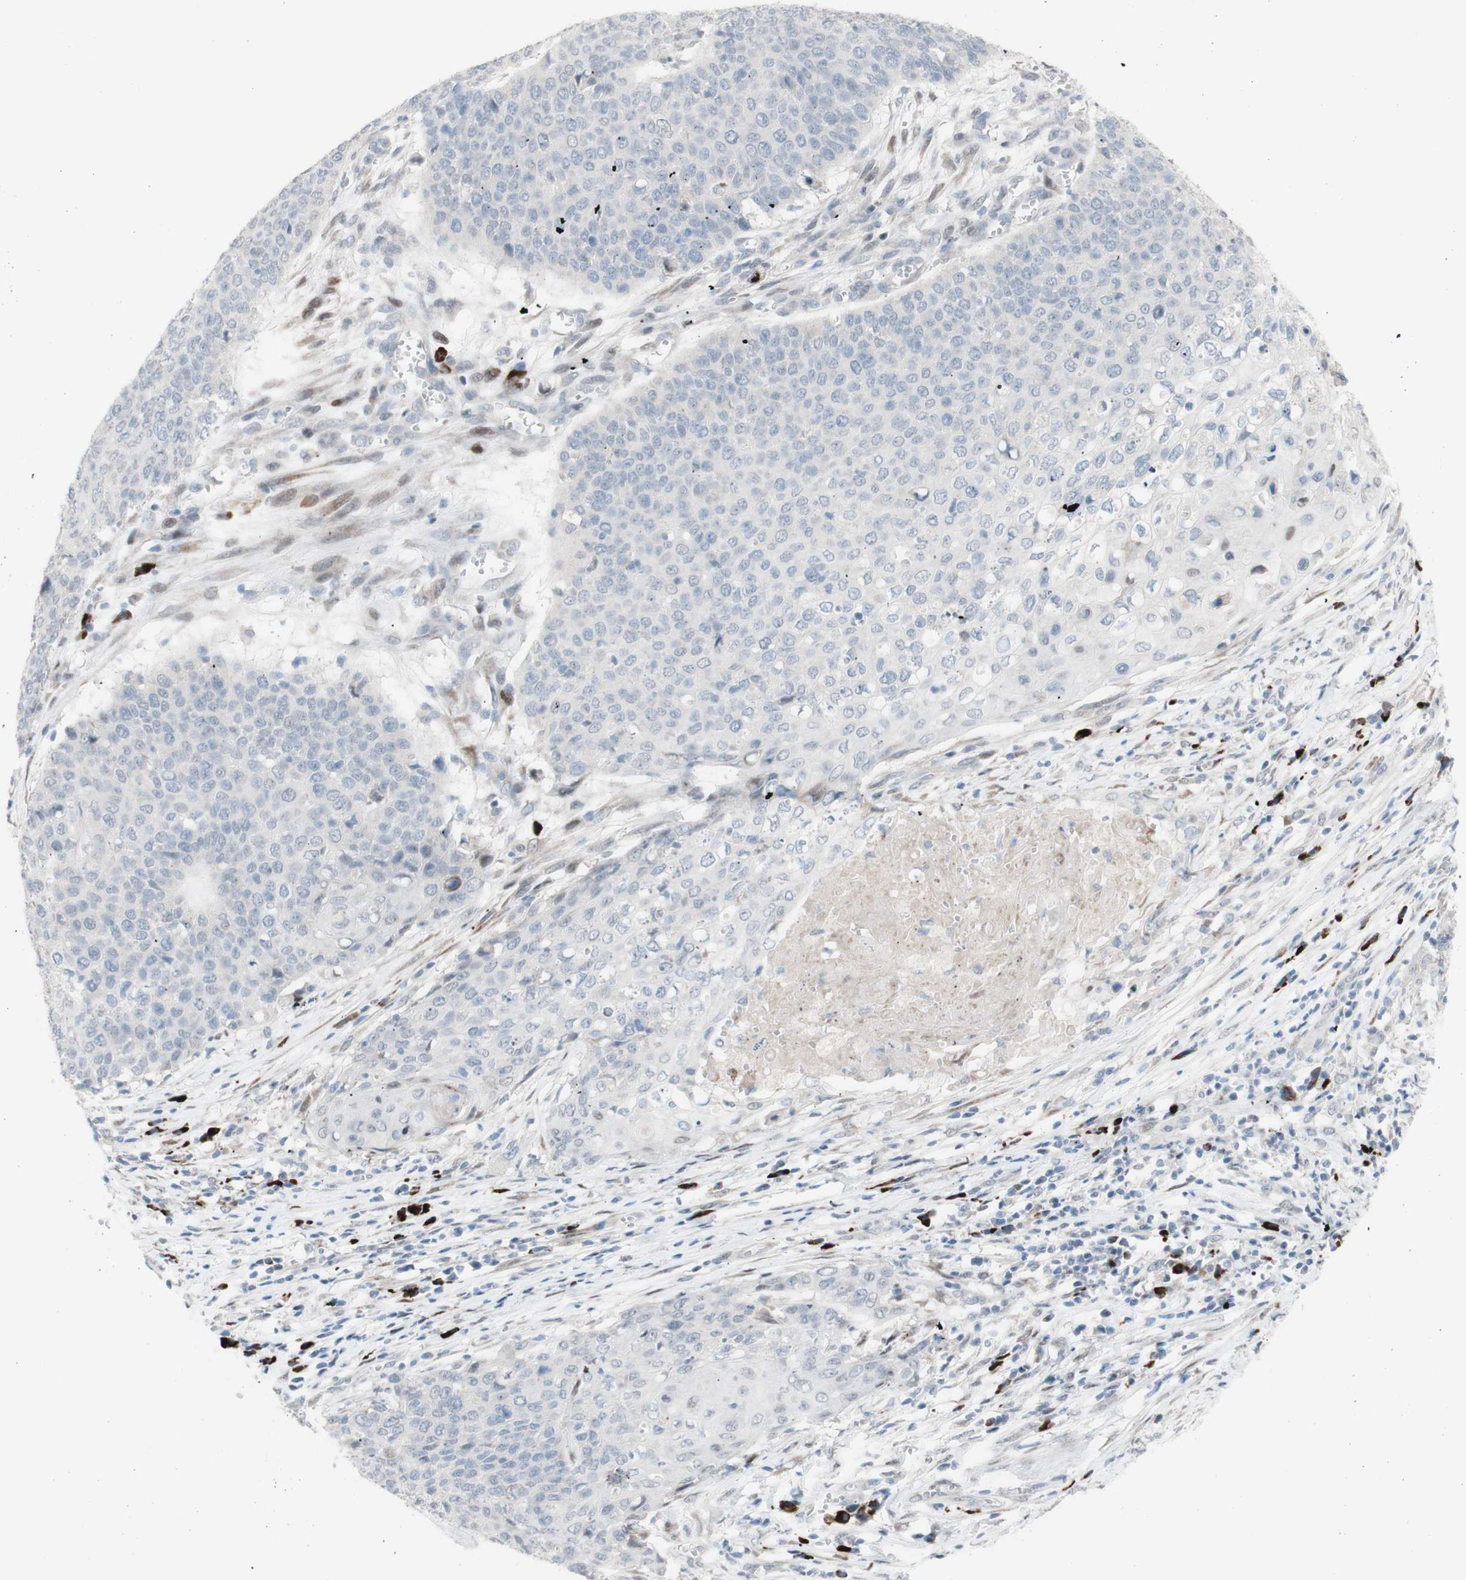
{"staining": {"intensity": "negative", "quantity": "none", "location": "none"}, "tissue": "cervical cancer", "cell_type": "Tumor cells", "image_type": "cancer", "snomed": [{"axis": "morphology", "description": "Squamous cell carcinoma, NOS"}, {"axis": "topography", "description": "Cervix"}], "caption": "Tumor cells show no significant protein staining in cervical cancer. (DAB immunohistochemistry, high magnification).", "gene": "PHTF2", "patient": {"sex": "female", "age": 39}}